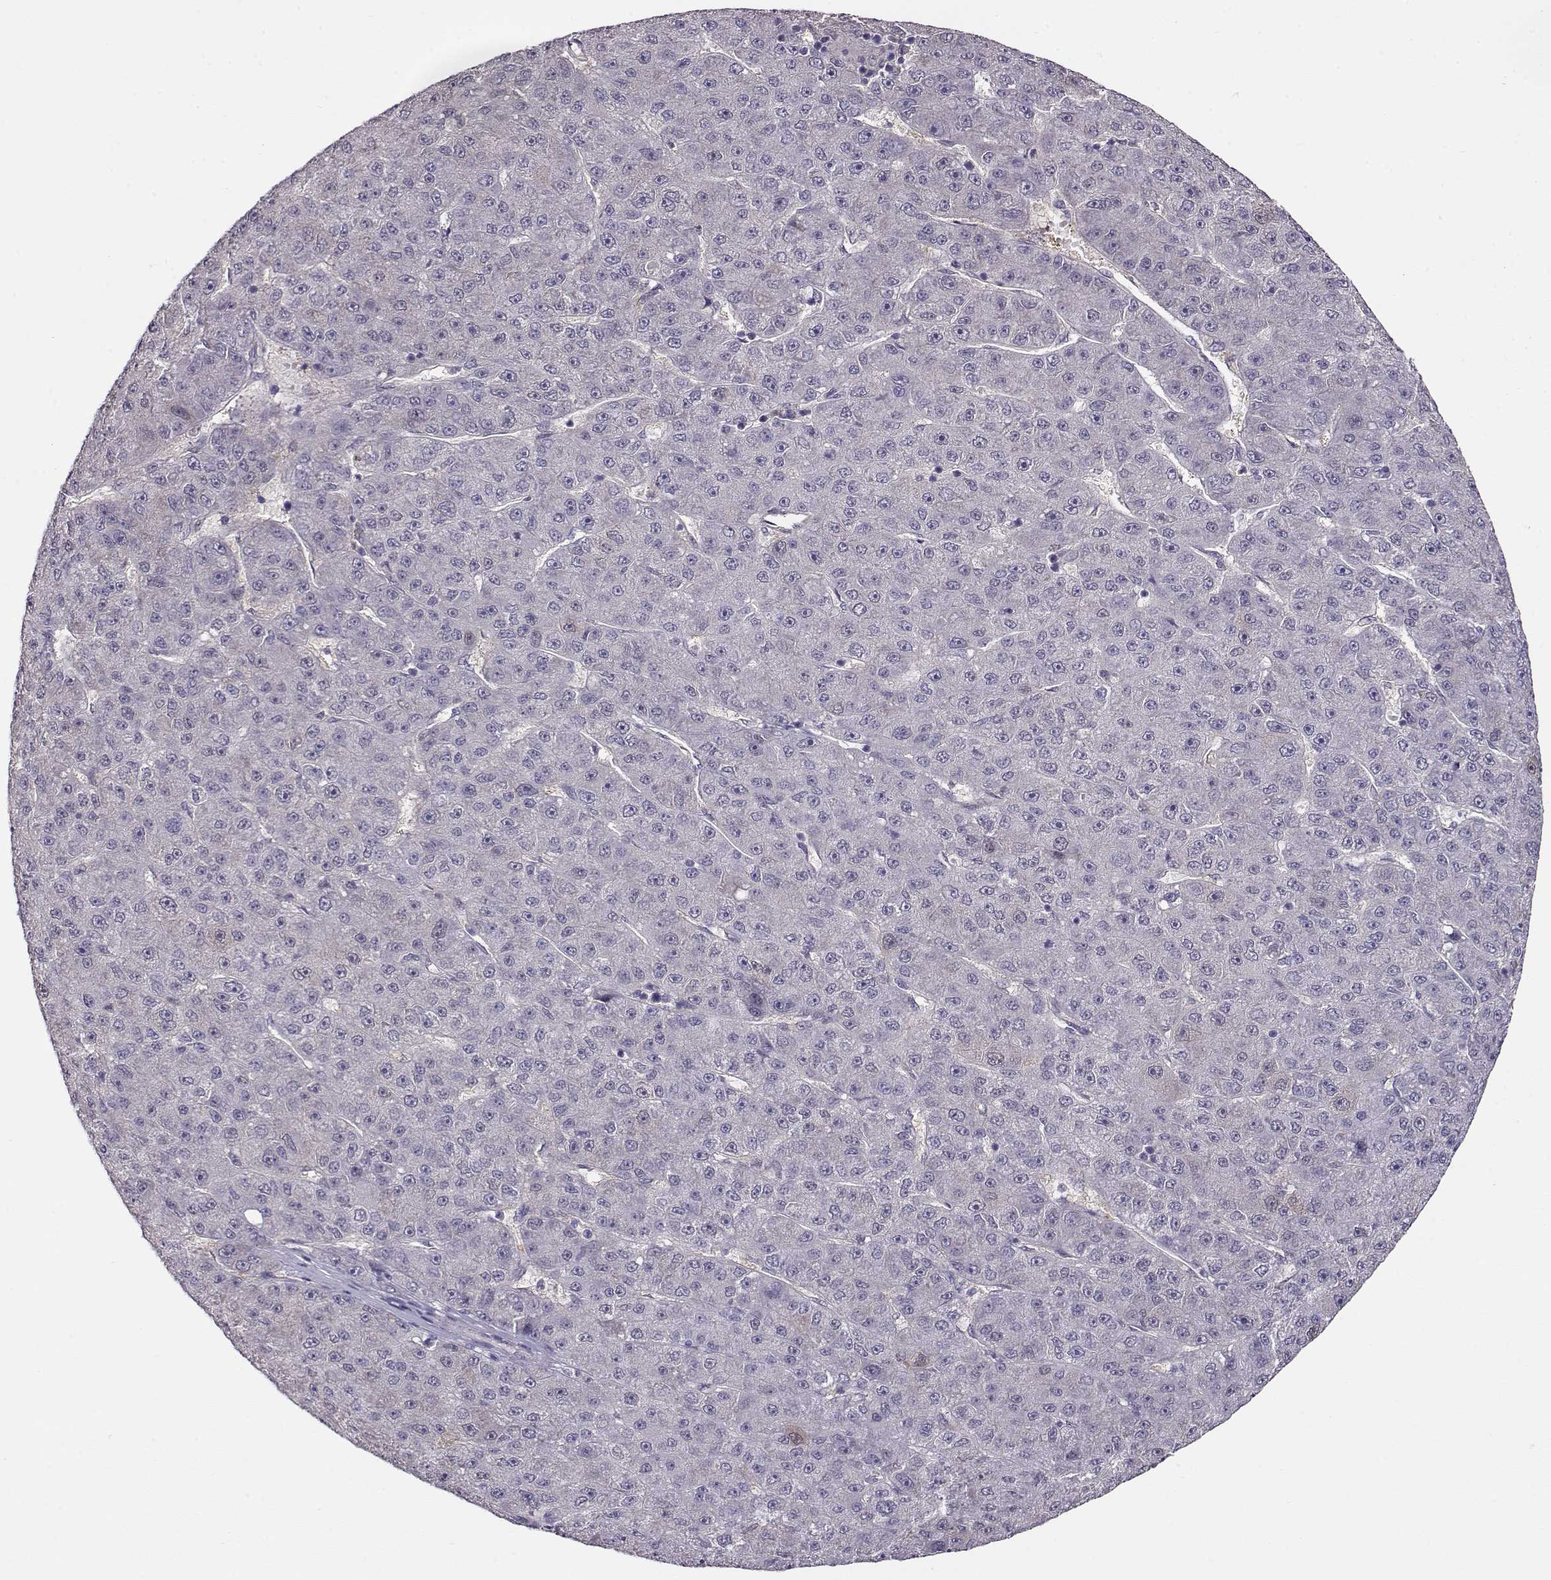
{"staining": {"intensity": "negative", "quantity": "none", "location": "none"}, "tissue": "liver cancer", "cell_type": "Tumor cells", "image_type": "cancer", "snomed": [{"axis": "morphology", "description": "Carcinoma, Hepatocellular, NOS"}, {"axis": "topography", "description": "Liver"}], "caption": "IHC photomicrograph of neoplastic tissue: human hepatocellular carcinoma (liver) stained with DAB displays no significant protein staining in tumor cells.", "gene": "CCR8", "patient": {"sex": "male", "age": 67}}